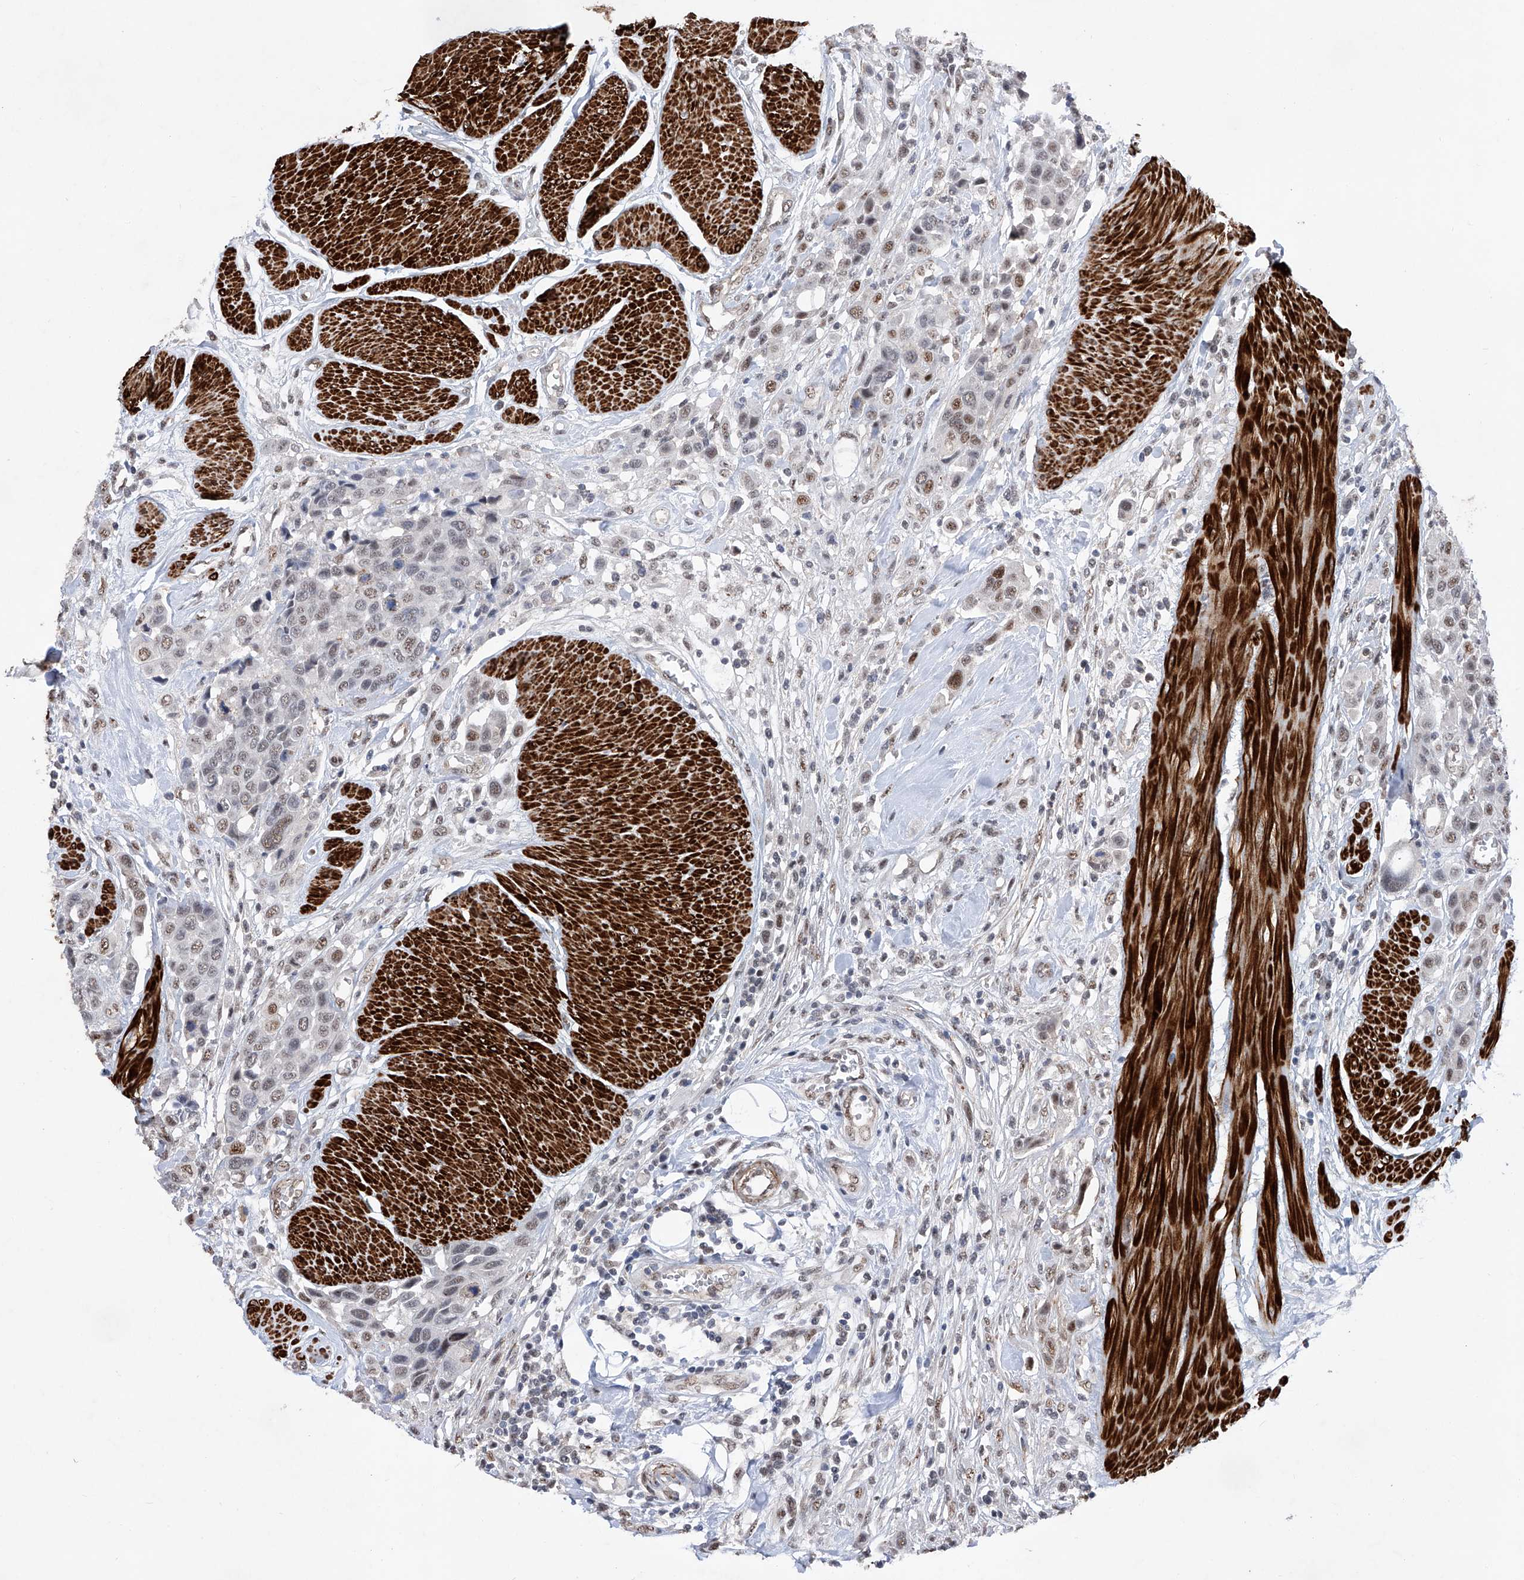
{"staining": {"intensity": "weak", "quantity": ">75%", "location": "nuclear"}, "tissue": "urothelial cancer", "cell_type": "Tumor cells", "image_type": "cancer", "snomed": [{"axis": "morphology", "description": "Urothelial carcinoma, High grade"}, {"axis": "topography", "description": "Urinary bladder"}], "caption": "High-grade urothelial carcinoma stained with DAB IHC reveals low levels of weak nuclear expression in about >75% of tumor cells.", "gene": "NFATC4", "patient": {"sex": "male", "age": 50}}